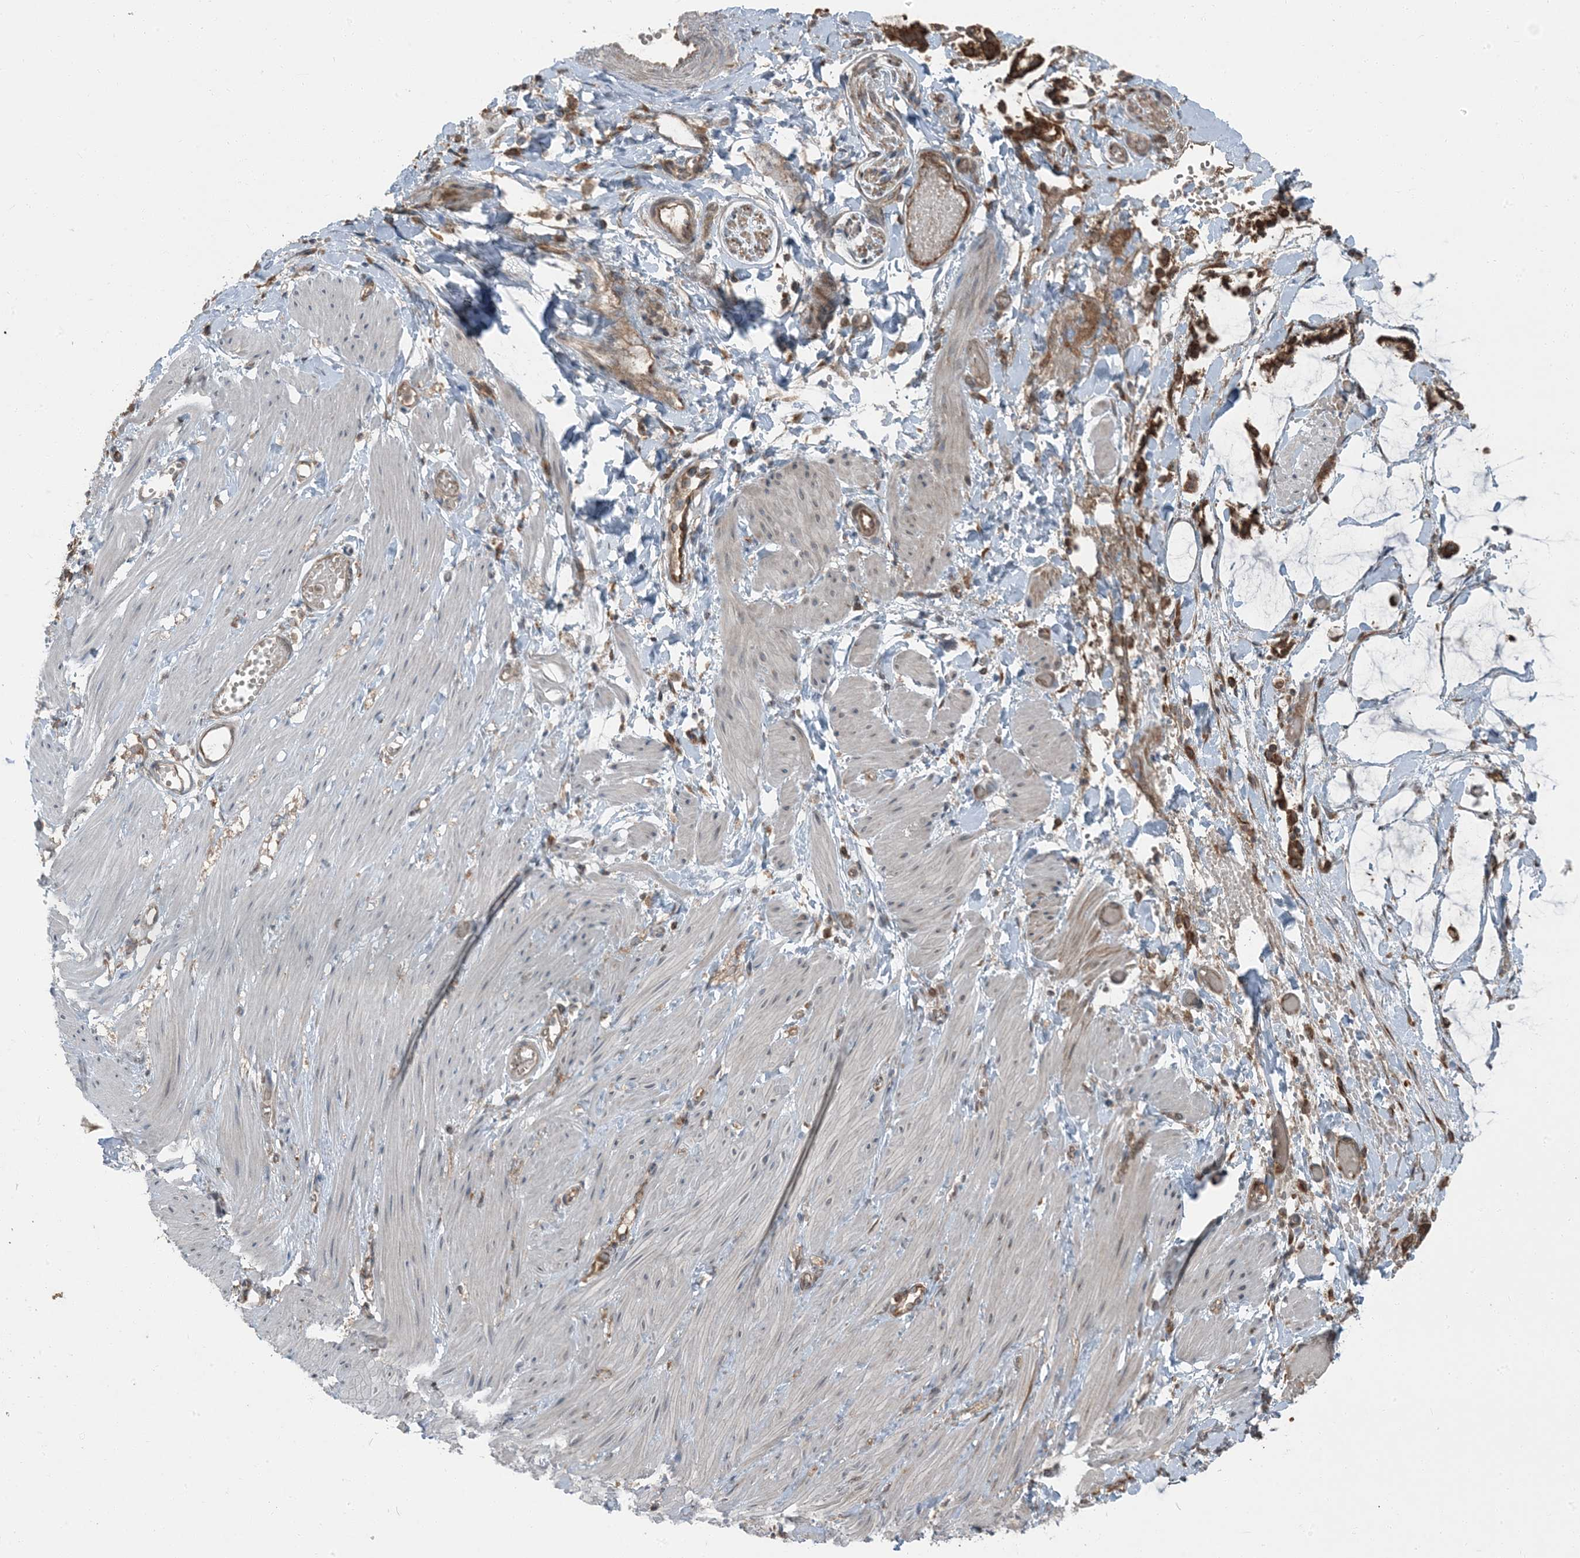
{"staining": {"intensity": "moderate", "quantity": ">75%", "location": "cytoplasmic/membranous"}, "tissue": "adipose tissue", "cell_type": "Adipocytes", "image_type": "normal", "snomed": [{"axis": "morphology", "description": "Normal tissue, NOS"}, {"axis": "morphology", "description": "Adenocarcinoma, NOS"}, {"axis": "topography", "description": "Colon"}, {"axis": "topography", "description": "Peripheral nerve tissue"}], "caption": "High-magnification brightfield microscopy of normal adipose tissue stained with DAB (3,3'-diaminobenzidine) (brown) and counterstained with hematoxylin (blue). adipocytes exhibit moderate cytoplasmic/membranous positivity is appreciated in about>75% of cells. (DAB IHC, brown staining for protein, blue staining for nuclei).", "gene": "RAB3GAP1", "patient": {"sex": "male", "age": 14}}